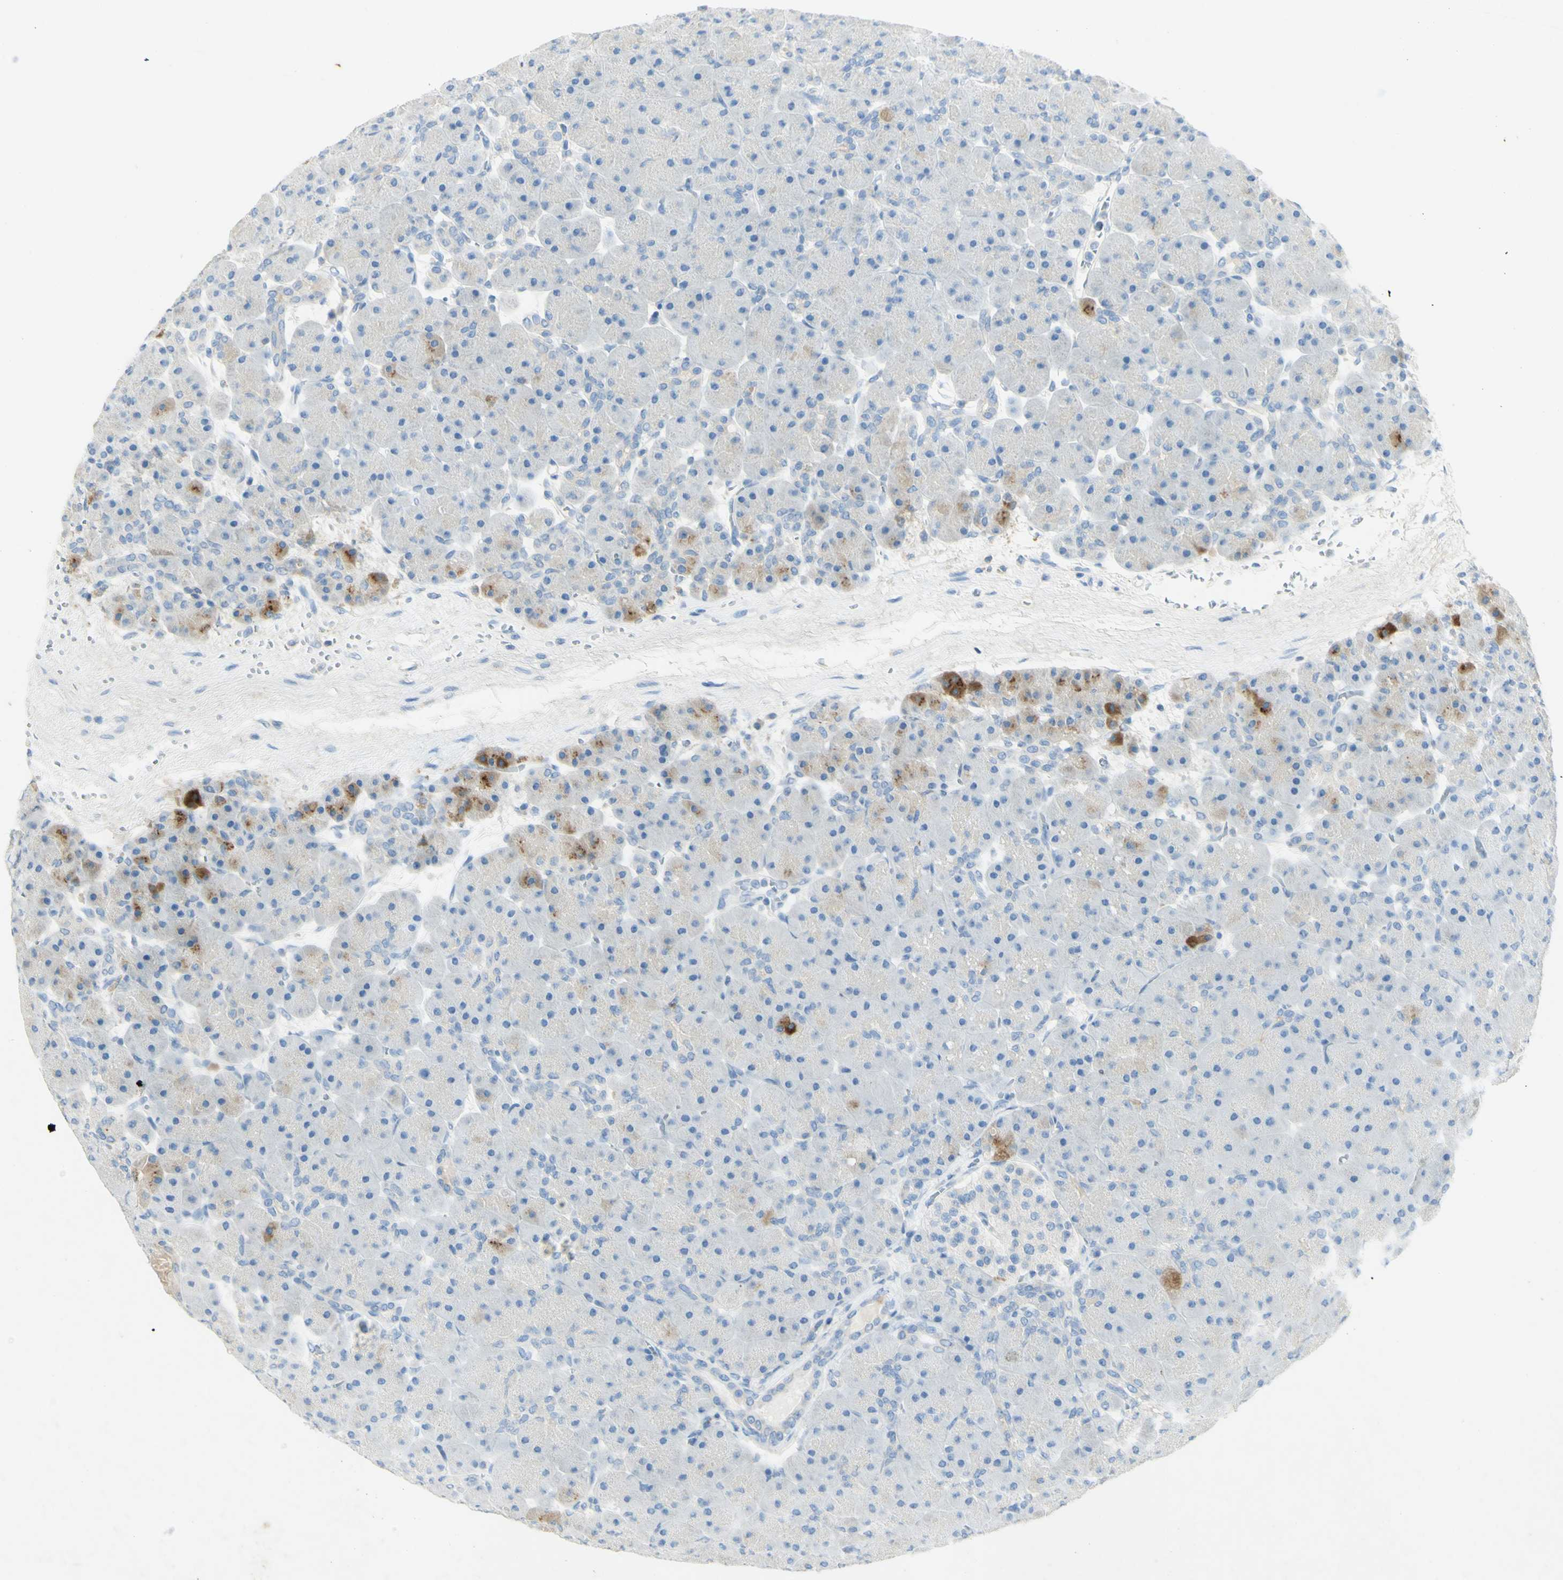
{"staining": {"intensity": "strong", "quantity": "<25%", "location": "cytoplasmic/membranous"}, "tissue": "pancreas", "cell_type": "Exocrine glandular cells", "image_type": "normal", "snomed": [{"axis": "morphology", "description": "Normal tissue, NOS"}, {"axis": "topography", "description": "Pancreas"}], "caption": "Immunohistochemical staining of unremarkable human pancreas reveals medium levels of strong cytoplasmic/membranous expression in about <25% of exocrine glandular cells. The staining was performed using DAB (3,3'-diaminobenzidine), with brown indicating positive protein expression. Nuclei are stained blue with hematoxylin.", "gene": "GDF15", "patient": {"sex": "male", "age": 66}}